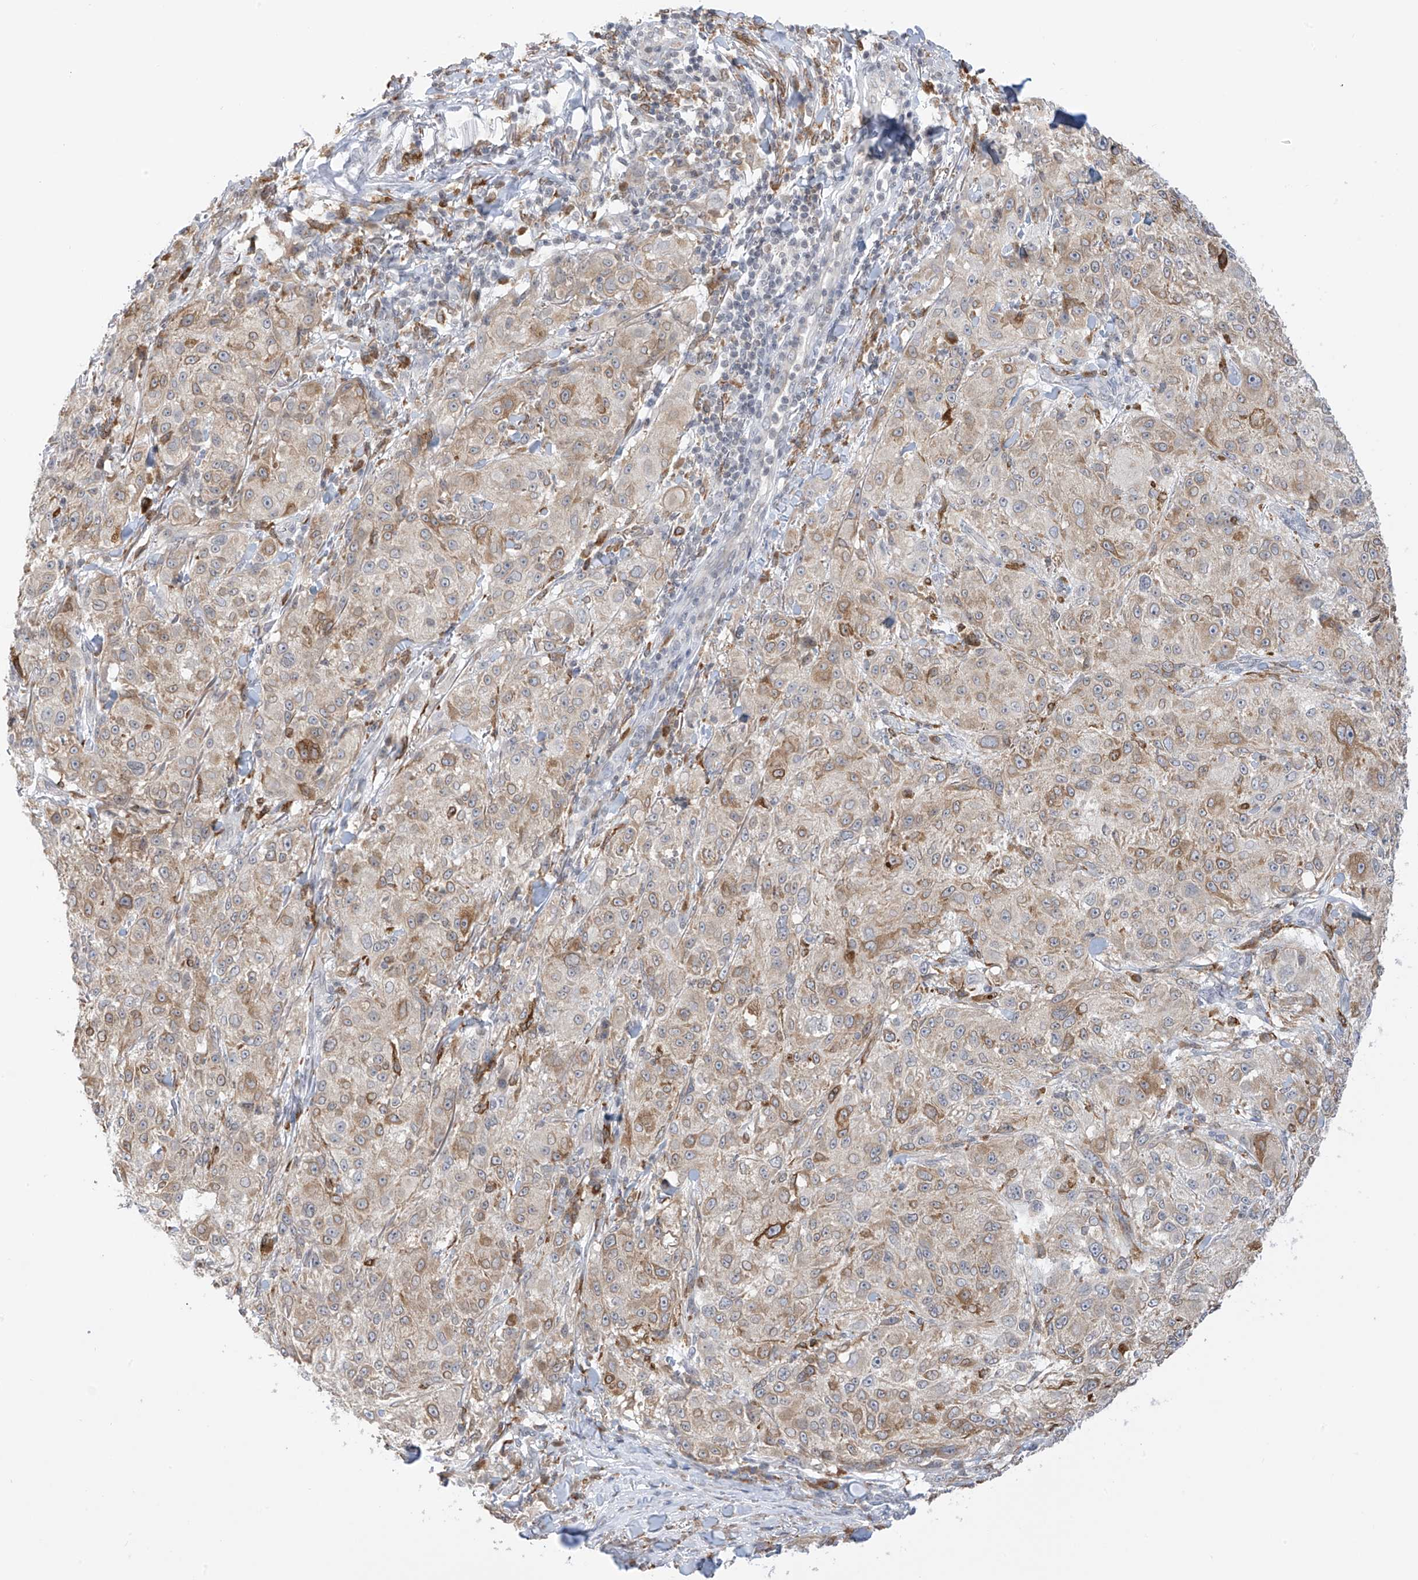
{"staining": {"intensity": "weak", "quantity": "25%-75%", "location": "cytoplasmic/membranous"}, "tissue": "melanoma", "cell_type": "Tumor cells", "image_type": "cancer", "snomed": [{"axis": "morphology", "description": "Necrosis, NOS"}, {"axis": "morphology", "description": "Malignant melanoma, NOS"}, {"axis": "topography", "description": "Skin"}], "caption": "Immunohistochemical staining of melanoma demonstrates low levels of weak cytoplasmic/membranous protein staining in approximately 25%-75% of tumor cells.", "gene": "TBXAS1", "patient": {"sex": "female", "age": 87}}